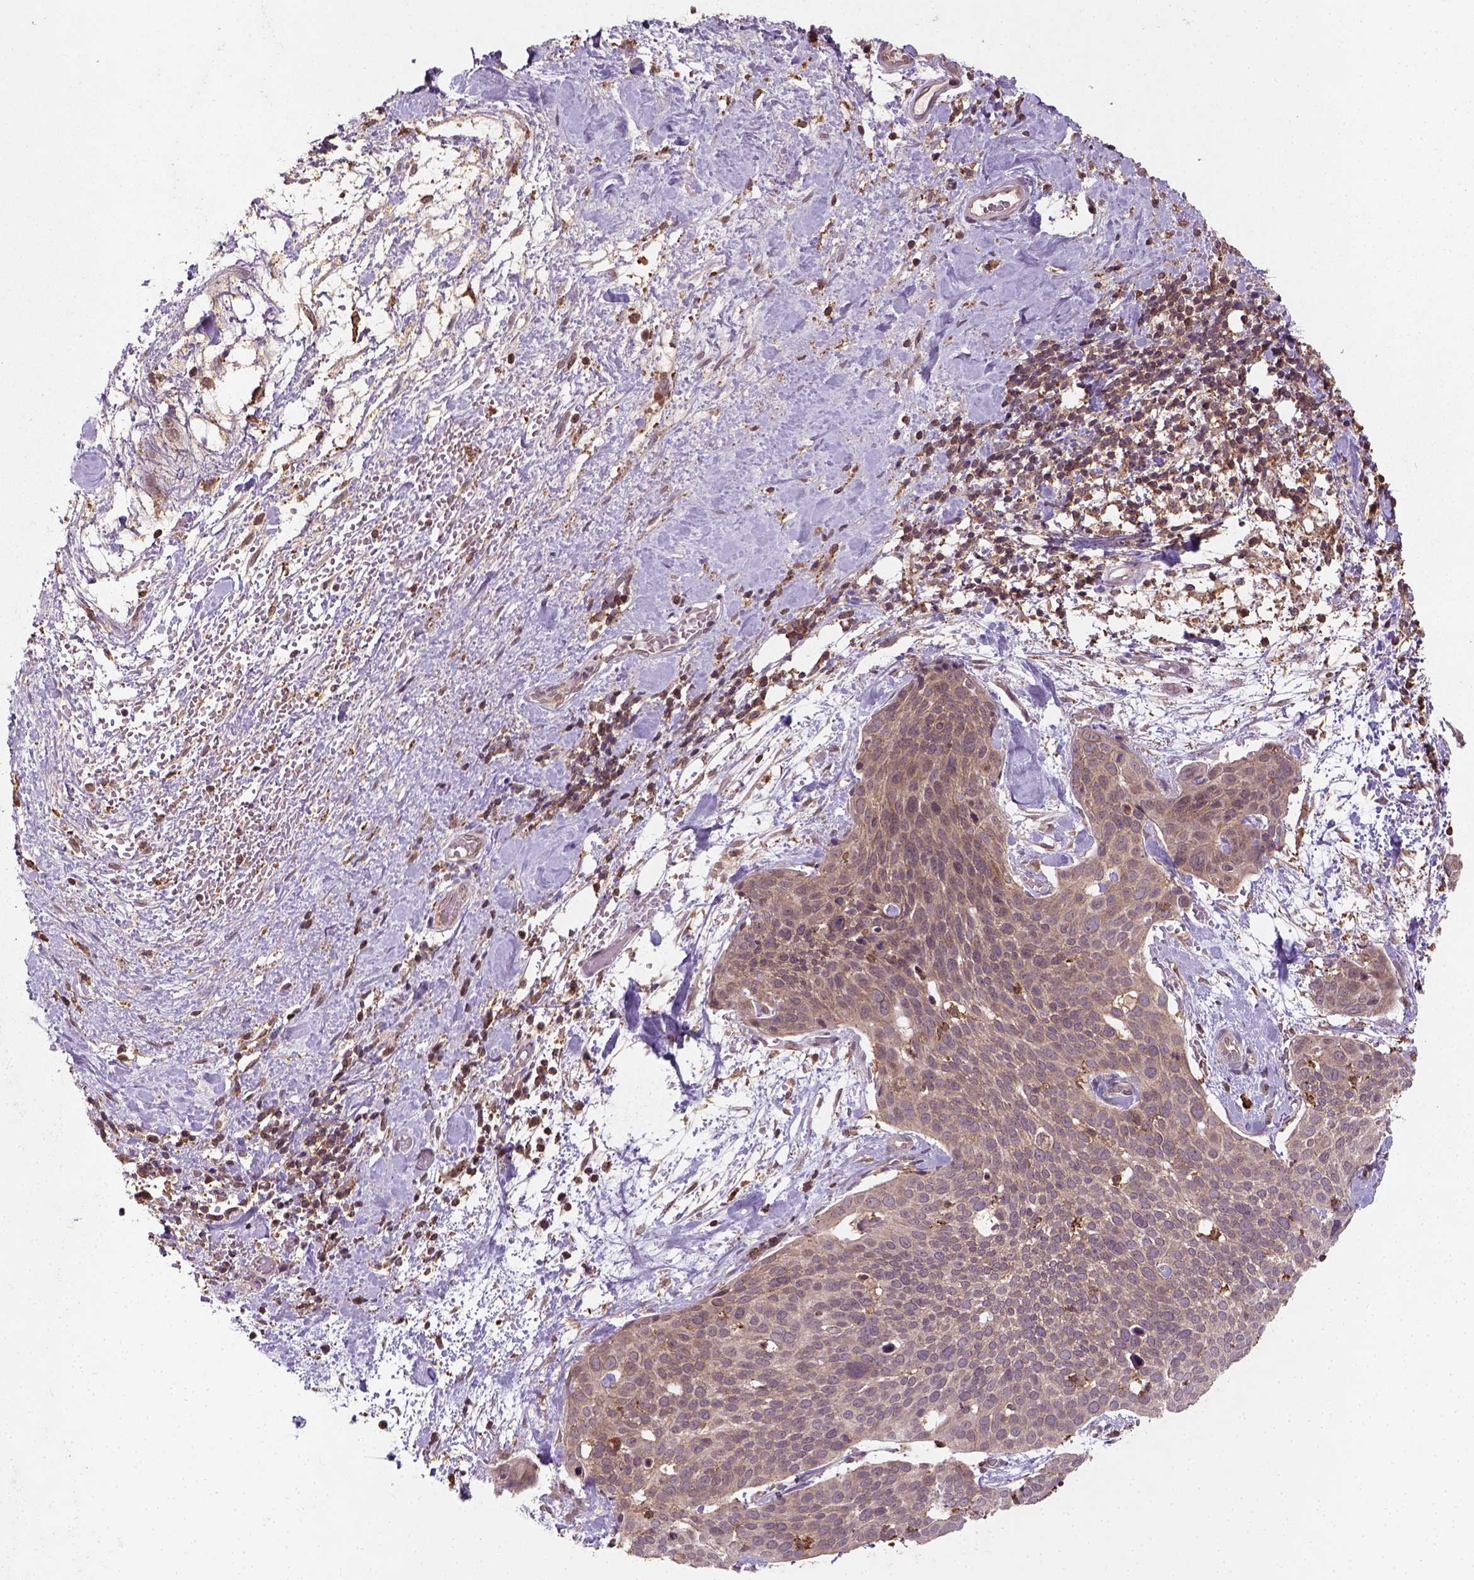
{"staining": {"intensity": "moderate", "quantity": "<25%", "location": "cytoplasmic/membranous"}, "tissue": "cervical cancer", "cell_type": "Tumor cells", "image_type": "cancer", "snomed": [{"axis": "morphology", "description": "Squamous cell carcinoma, NOS"}, {"axis": "topography", "description": "Cervix"}], "caption": "Human squamous cell carcinoma (cervical) stained with a protein marker demonstrates moderate staining in tumor cells.", "gene": "CAMKK1", "patient": {"sex": "female", "age": 39}}